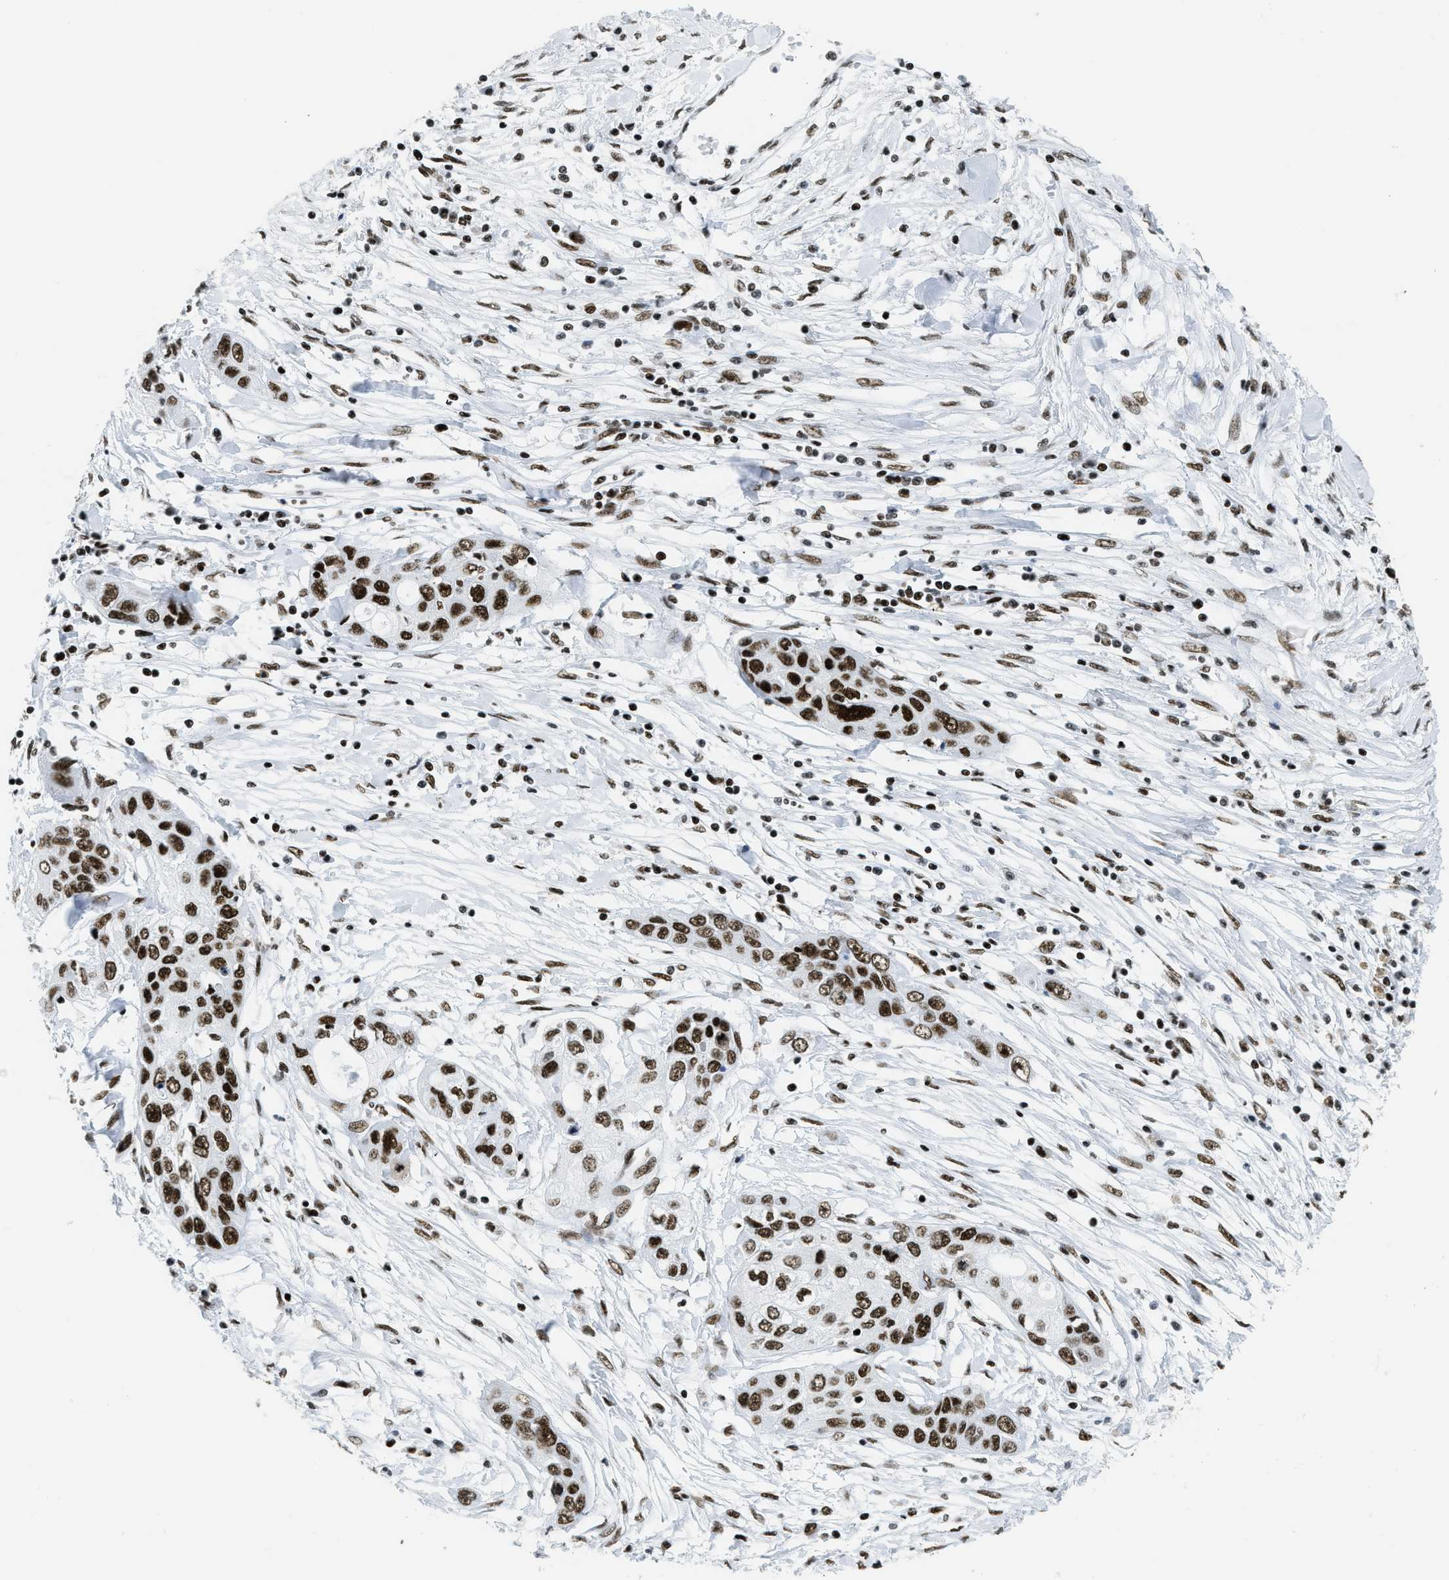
{"staining": {"intensity": "strong", "quantity": ">75%", "location": "nuclear"}, "tissue": "pancreatic cancer", "cell_type": "Tumor cells", "image_type": "cancer", "snomed": [{"axis": "morphology", "description": "Adenocarcinoma, NOS"}, {"axis": "topography", "description": "Pancreas"}], "caption": "Strong nuclear staining for a protein is identified in about >75% of tumor cells of adenocarcinoma (pancreatic) using immunohistochemistry.", "gene": "PIF1", "patient": {"sex": "female", "age": 70}}